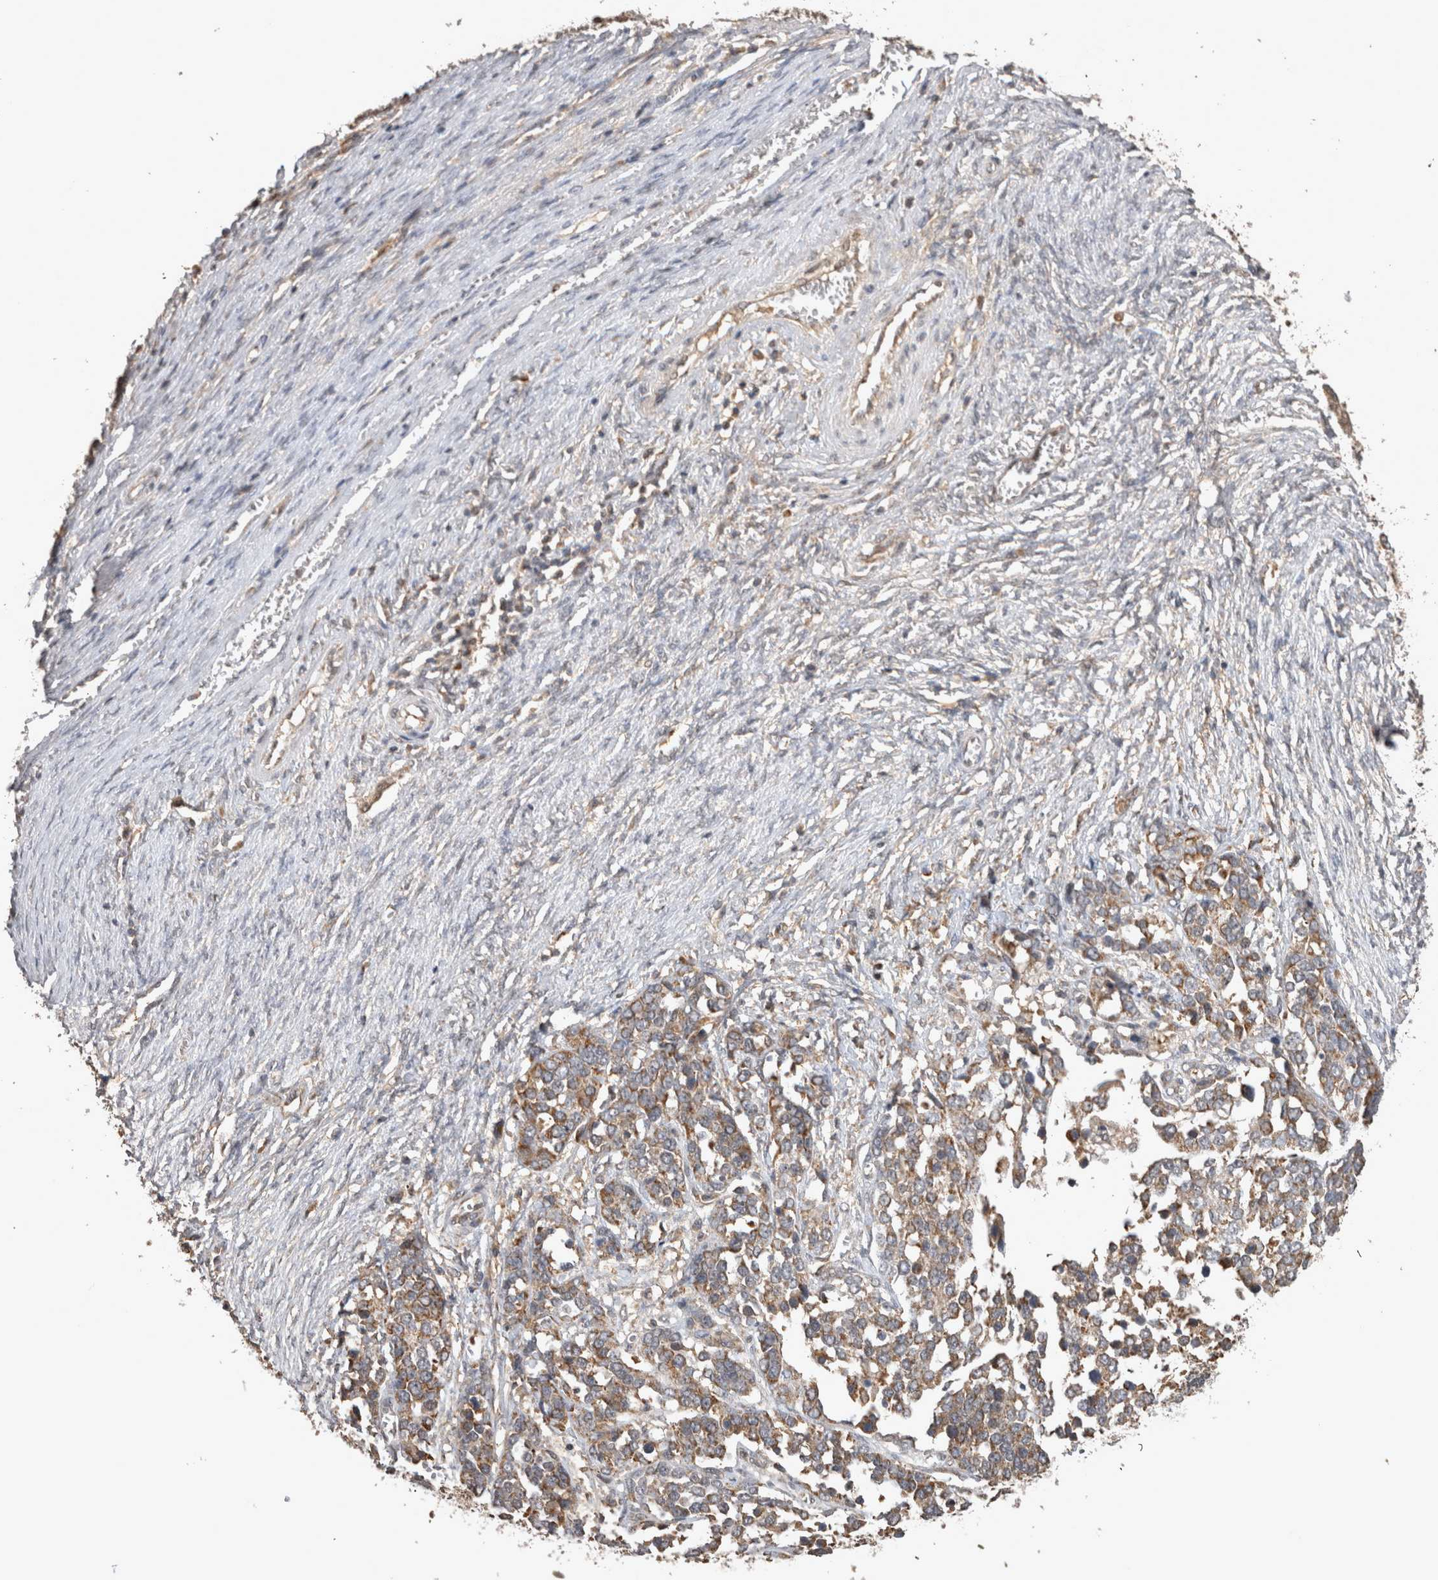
{"staining": {"intensity": "weak", "quantity": ">75%", "location": "cytoplasmic/membranous"}, "tissue": "ovarian cancer", "cell_type": "Tumor cells", "image_type": "cancer", "snomed": [{"axis": "morphology", "description": "Cystadenocarcinoma, serous, NOS"}, {"axis": "topography", "description": "Ovary"}], "caption": "Ovarian cancer (serous cystadenocarcinoma) stained with a protein marker reveals weak staining in tumor cells.", "gene": "PREP", "patient": {"sex": "female", "age": 44}}